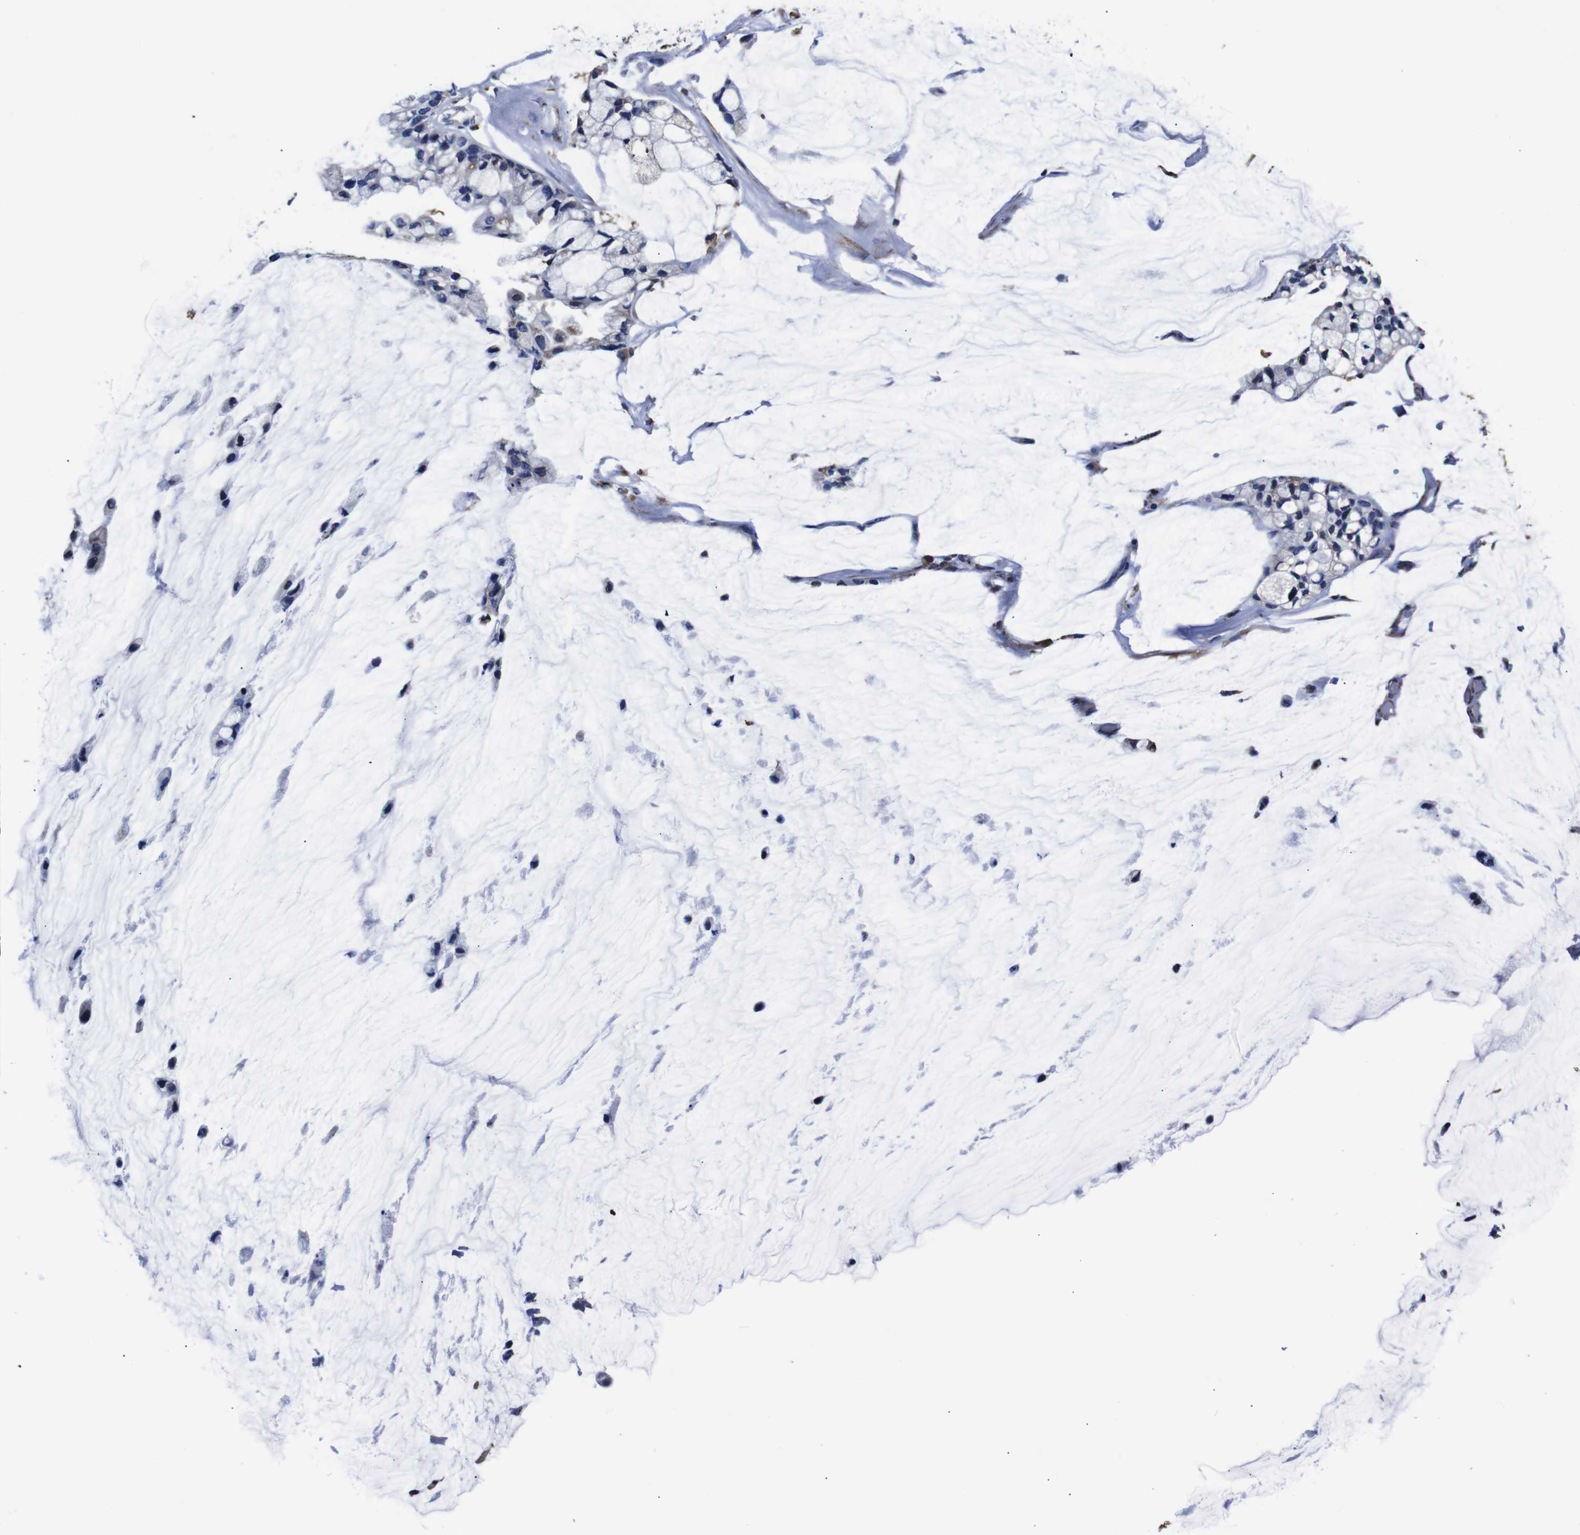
{"staining": {"intensity": "negative", "quantity": "none", "location": "none"}, "tissue": "ovarian cancer", "cell_type": "Tumor cells", "image_type": "cancer", "snomed": [{"axis": "morphology", "description": "Cystadenocarcinoma, mucinous, NOS"}, {"axis": "topography", "description": "Ovary"}], "caption": "Tumor cells show no significant positivity in ovarian cancer.", "gene": "PPIB", "patient": {"sex": "female", "age": 39}}